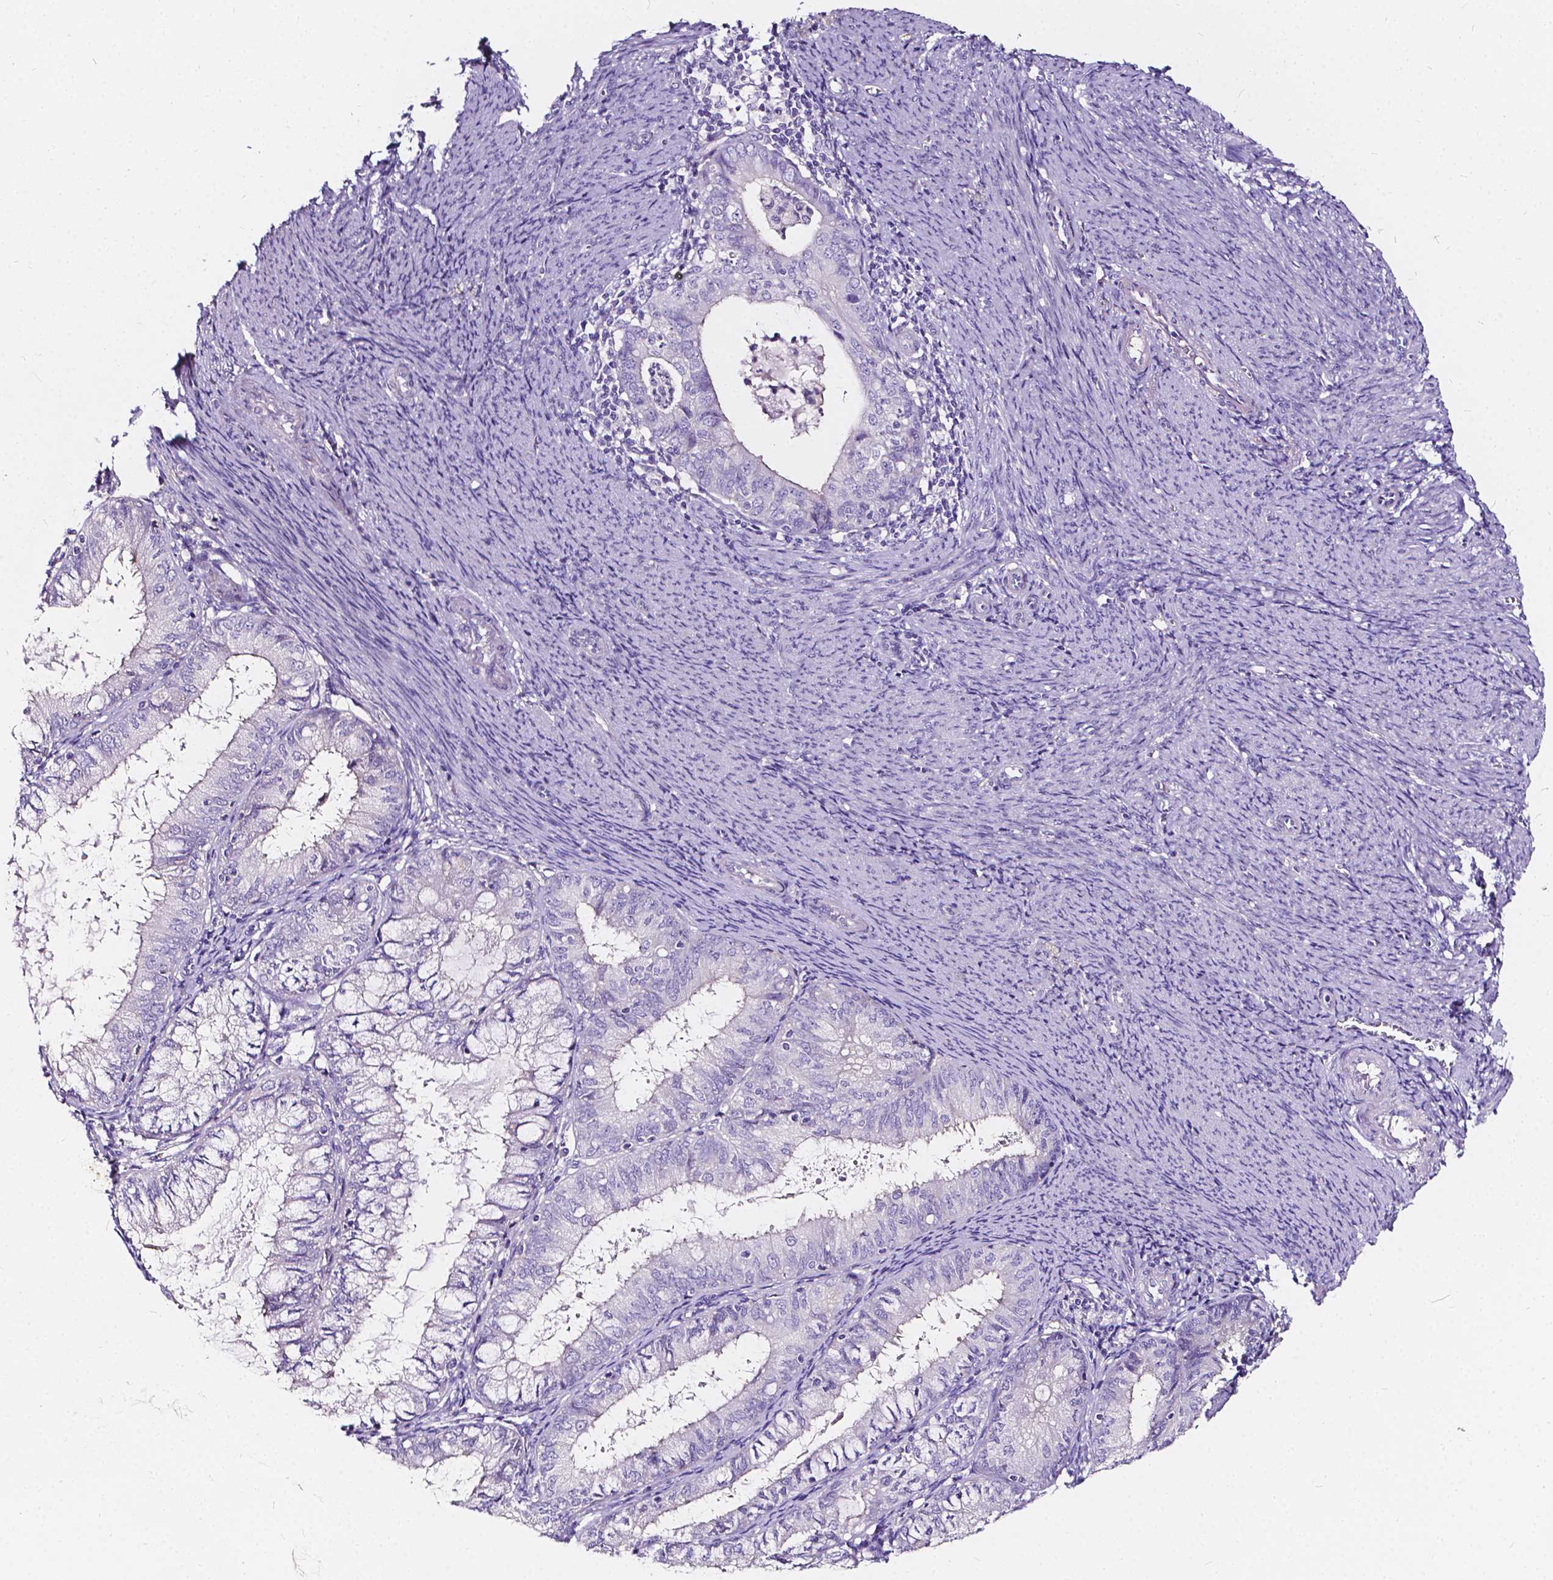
{"staining": {"intensity": "negative", "quantity": "none", "location": "none"}, "tissue": "endometrial cancer", "cell_type": "Tumor cells", "image_type": "cancer", "snomed": [{"axis": "morphology", "description": "Adenocarcinoma, NOS"}, {"axis": "topography", "description": "Endometrium"}], "caption": "High power microscopy photomicrograph of an IHC photomicrograph of adenocarcinoma (endometrial), revealing no significant expression in tumor cells.", "gene": "CLSTN2", "patient": {"sex": "female", "age": 57}}